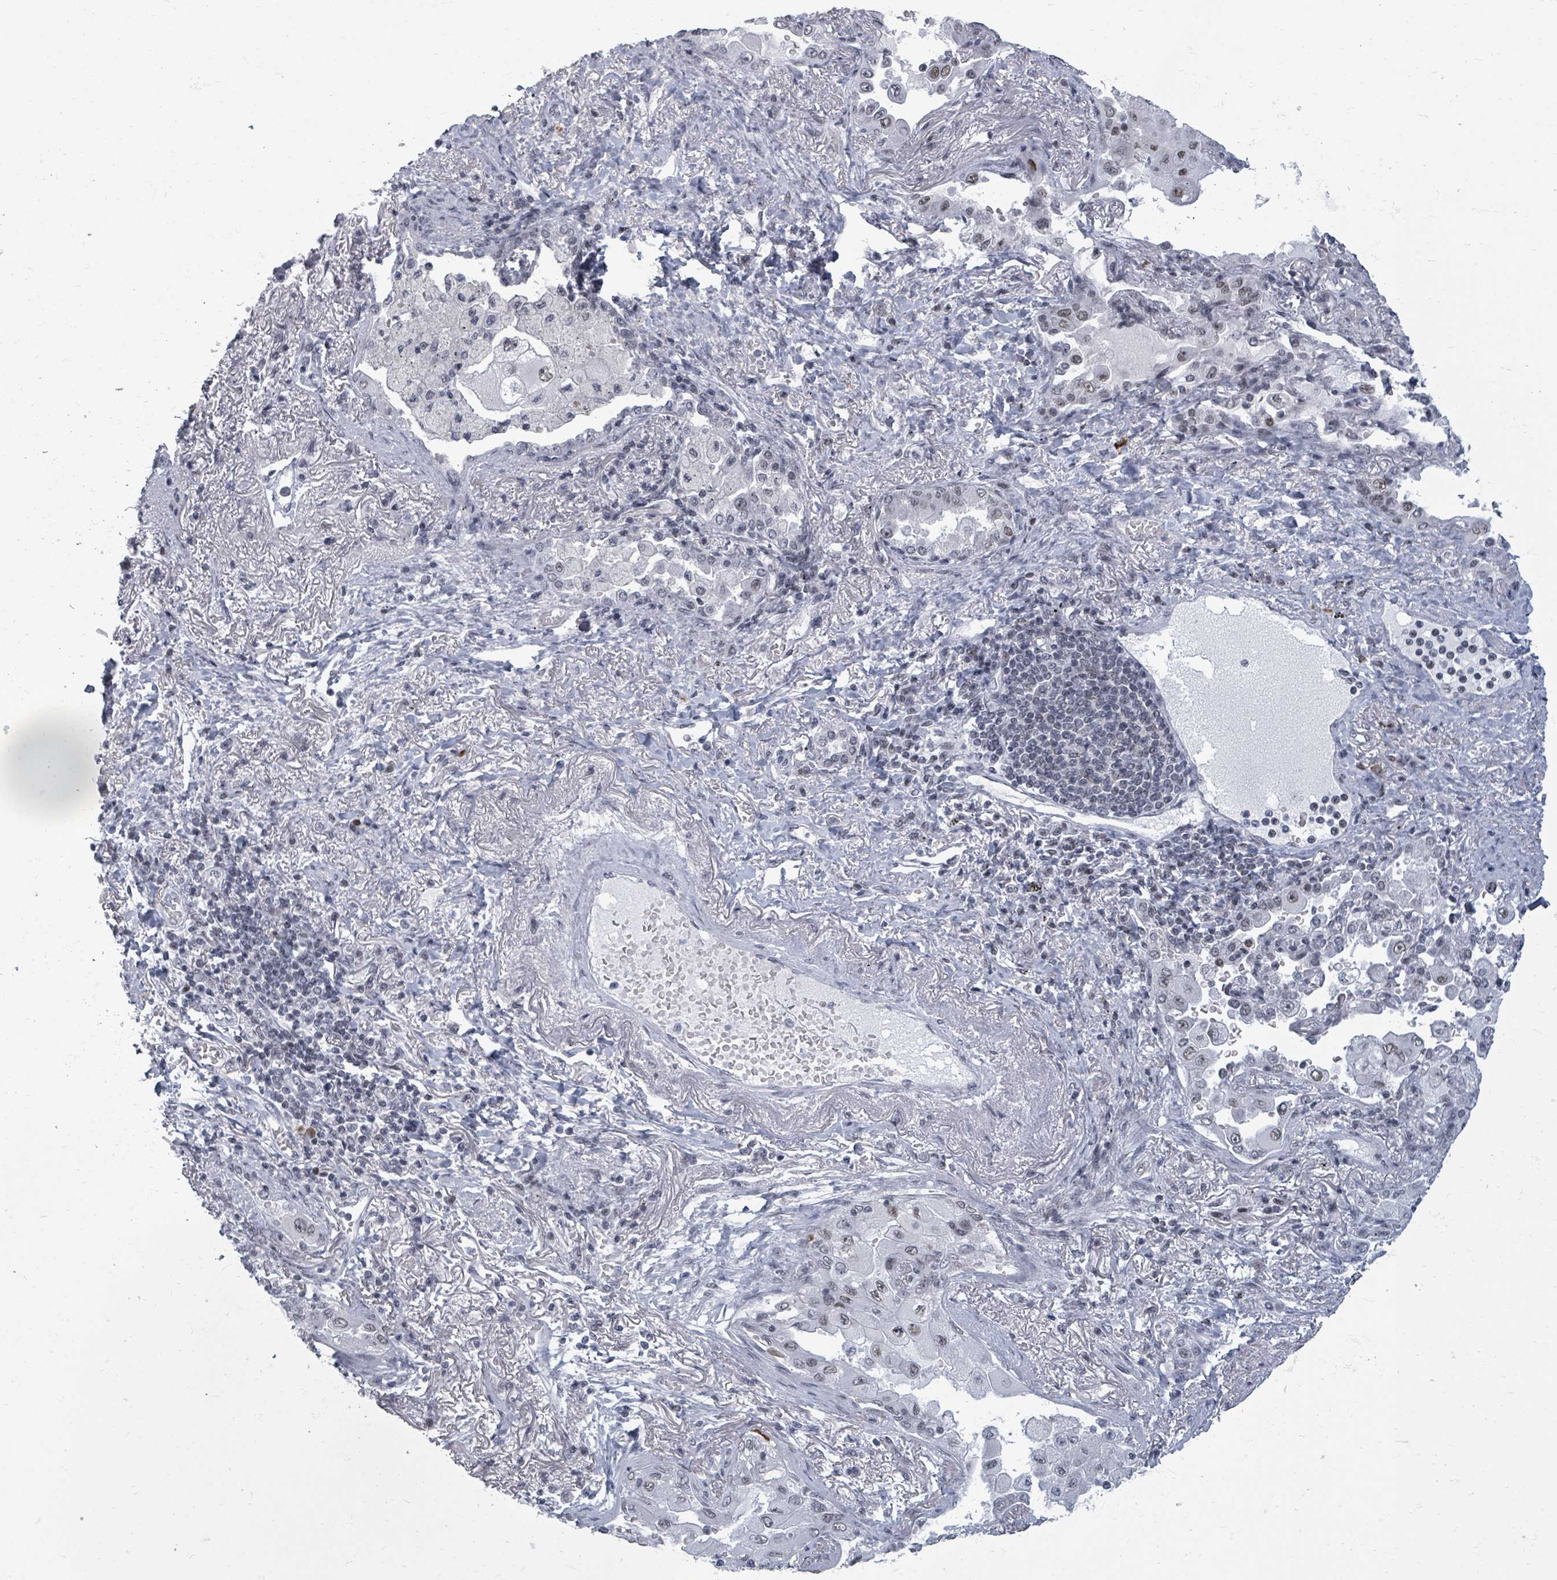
{"staining": {"intensity": "negative", "quantity": "none", "location": "none"}, "tissue": "lung cancer", "cell_type": "Tumor cells", "image_type": "cancer", "snomed": [{"axis": "morphology", "description": "Squamous cell carcinoma, NOS"}, {"axis": "topography", "description": "Lung"}], "caption": "This is a histopathology image of immunohistochemistry staining of lung squamous cell carcinoma, which shows no staining in tumor cells.", "gene": "ERCC5", "patient": {"sex": "male", "age": 74}}